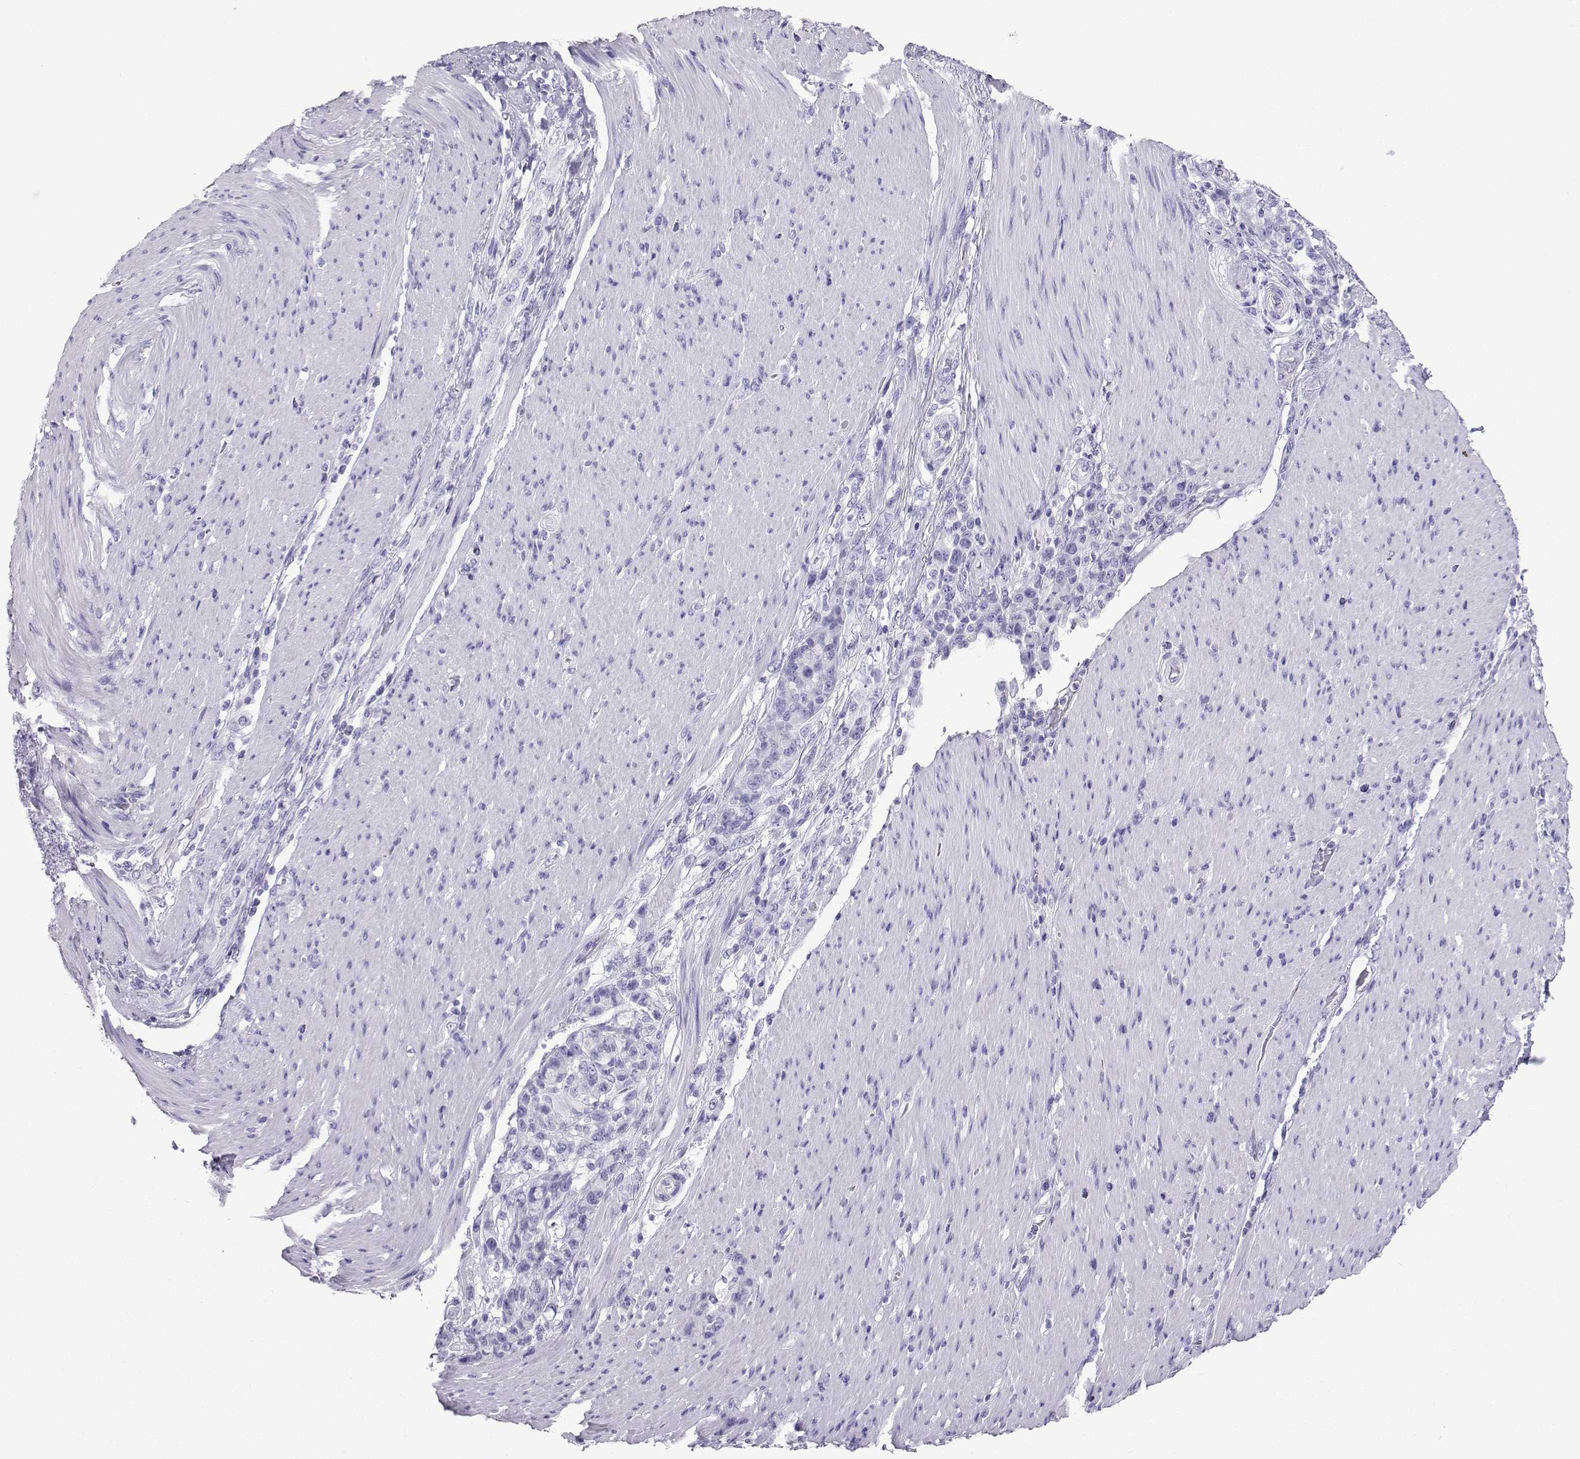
{"staining": {"intensity": "negative", "quantity": "none", "location": "none"}, "tissue": "stomach cancer", "cell_type": "Tumor cells", "image_type": "cancer", "snomed": [{"axis": "morphology", "description": "Adenocarcinoma, NOS"}, {"axis": "topography", "description": "Stomach"}], "caption": "Histopathology image shows no protein positivity in tumor cells of stomach cancer tissue. The staining is performed using DAB brown chromogen with nuclei counter-stained in using hematoxylin.", "gene": "CD109", "patient": {"sex": "female", "age": 79}}